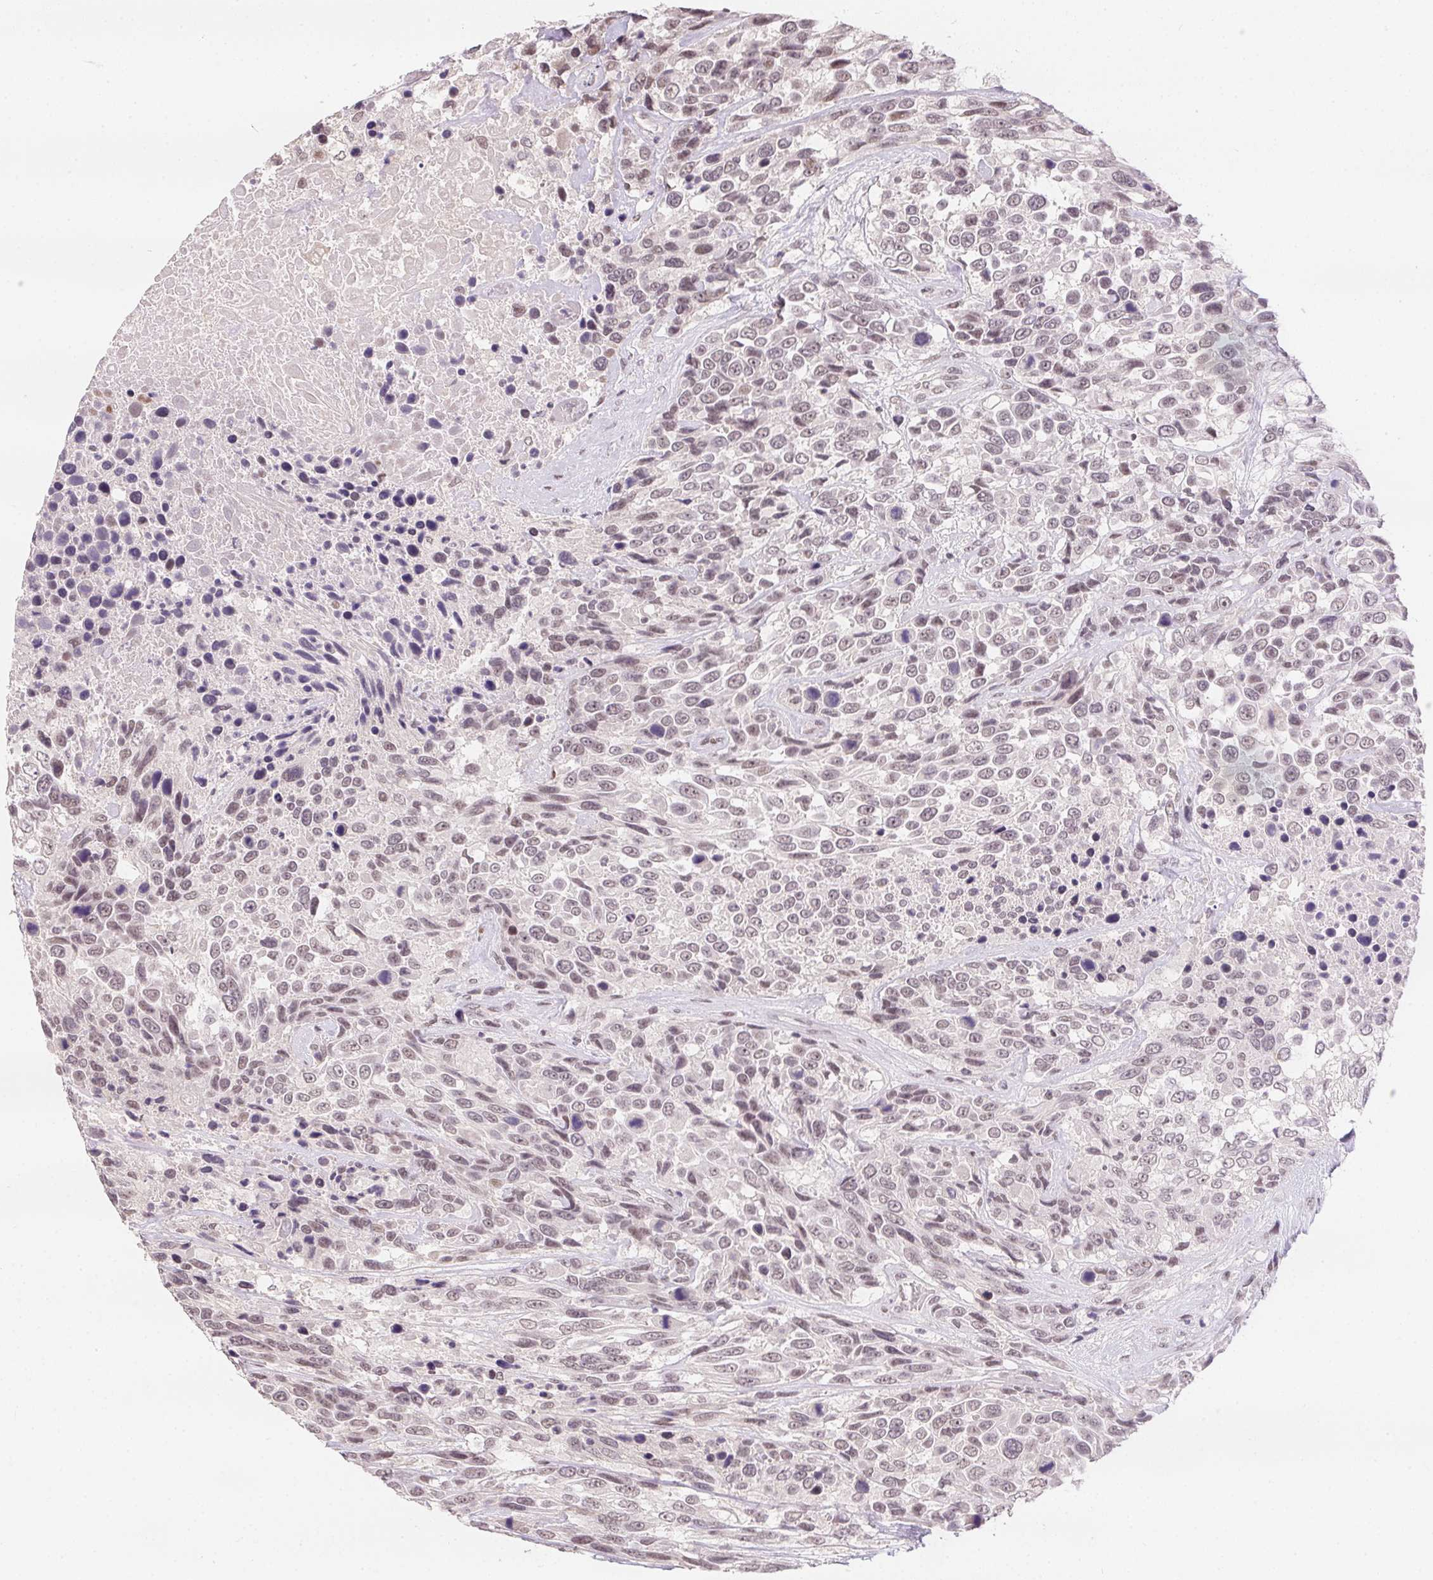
{"staining": {"intensity": "weak", "quantity": ">75%", "location": "nuclear"}, "tissue": "urothelial cancer", "cell_type": "Tumor cells", "image_type": "cancer", "snomed": [{"axis": "morphology", "description": "Urothelial carcinoma, High grade"}, {"axis": "topography", "description": "Urinary bladder"}], "caption": "Weak nuclear expression is appreciated in about >75% of tumor cells in urothelial cancer.", "gene": "KDM4D", "patient": {"sex": "female", "age": 70}}